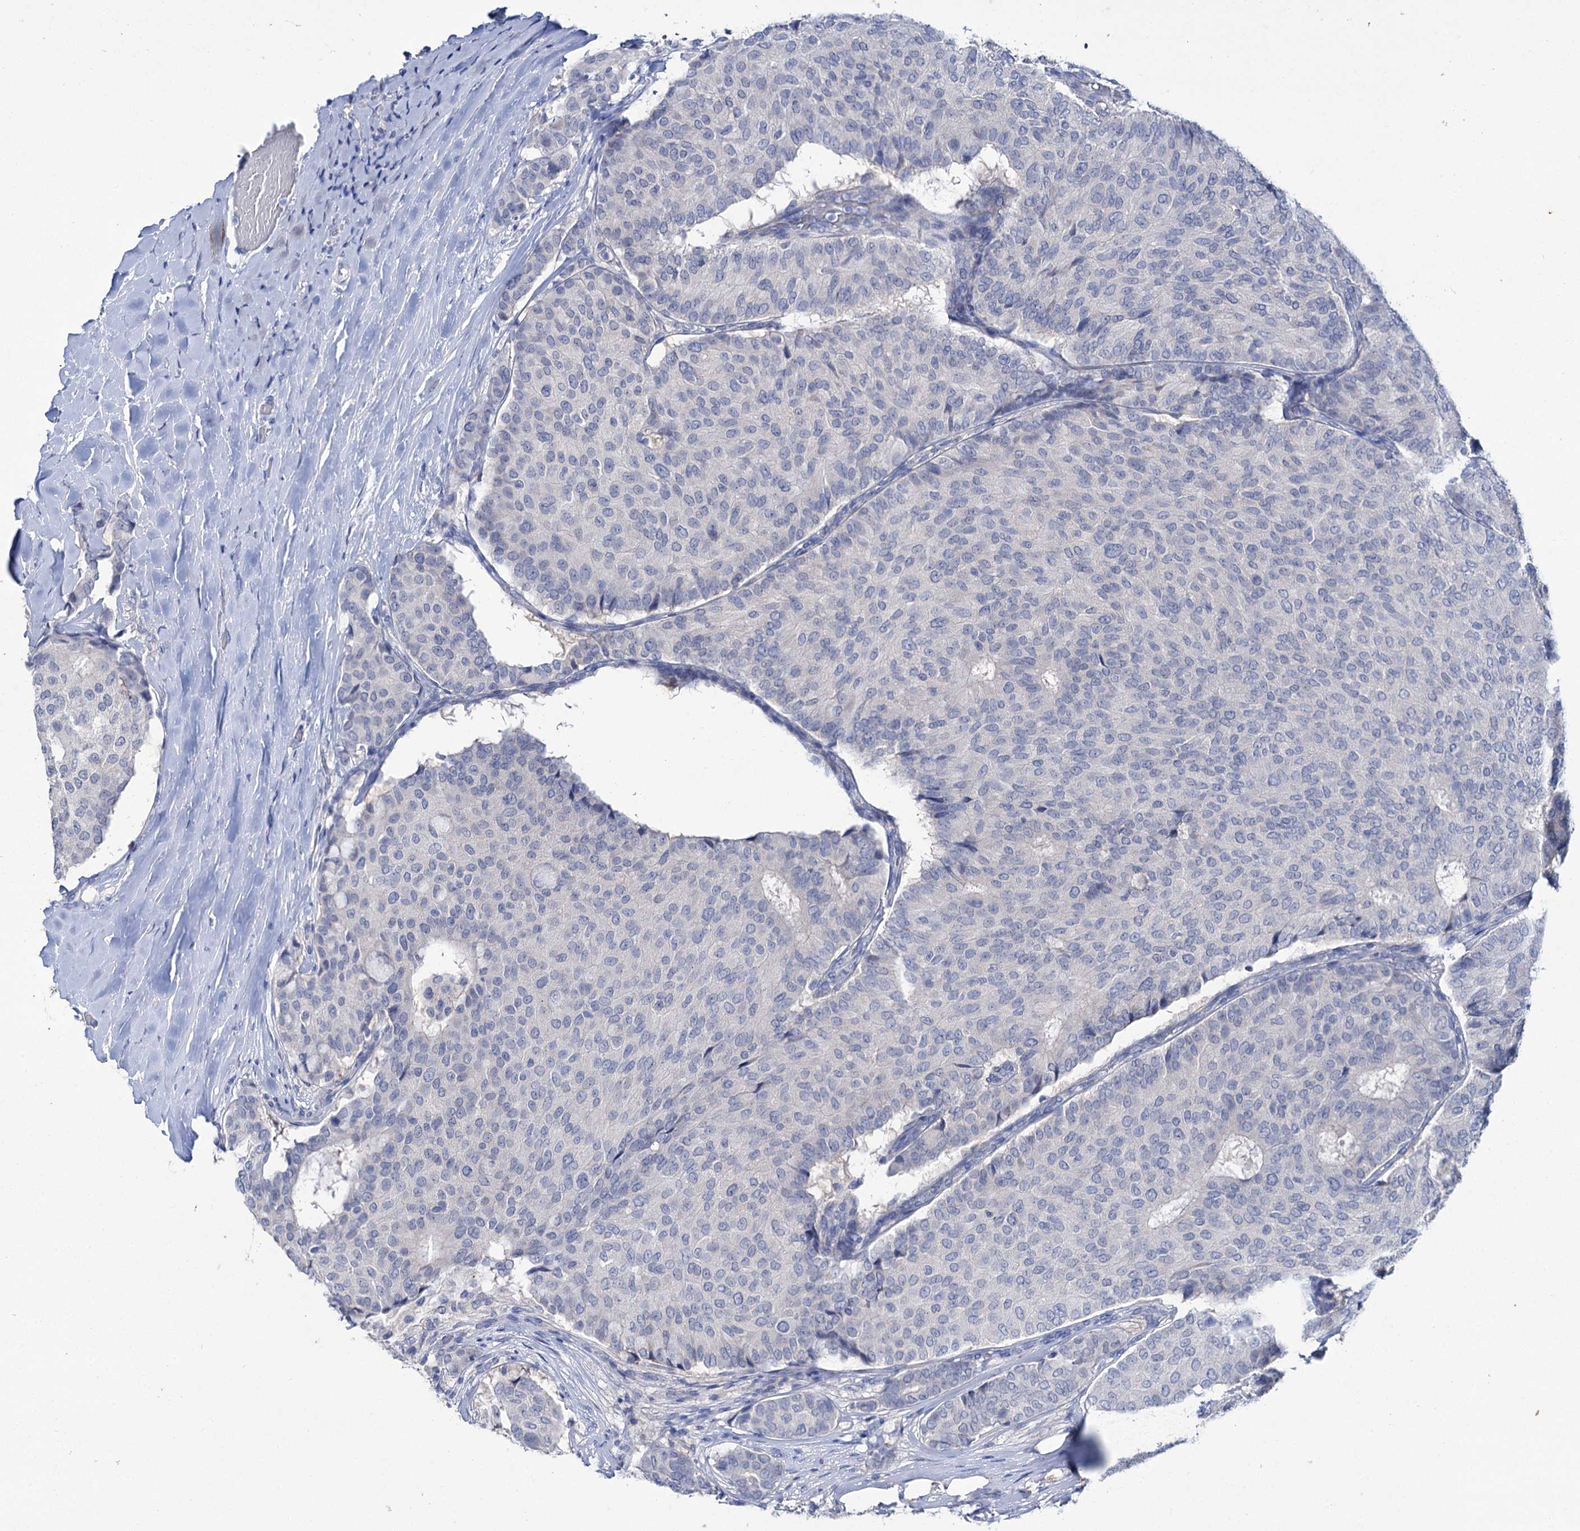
{"staining": {"intensity": "negative", "quantity": "none", "location": "none"}, "tissue": "breast cancer", "cell_type": "Tumor cells", "image_type": "cancer", "snomed": [{"axis": "morphology", "description": "Duct carcinoma"}, {"axis": "topography", "description": "Breast"}], "caption": "Immunohistochemistry micrograph of infiltrating ductal carcinoma (breast) stained for a protein (brown), which exhibits no positivity in tumor cells.", "gene": "LYZL4", "patient": {"sex": "female", "age": 75}}